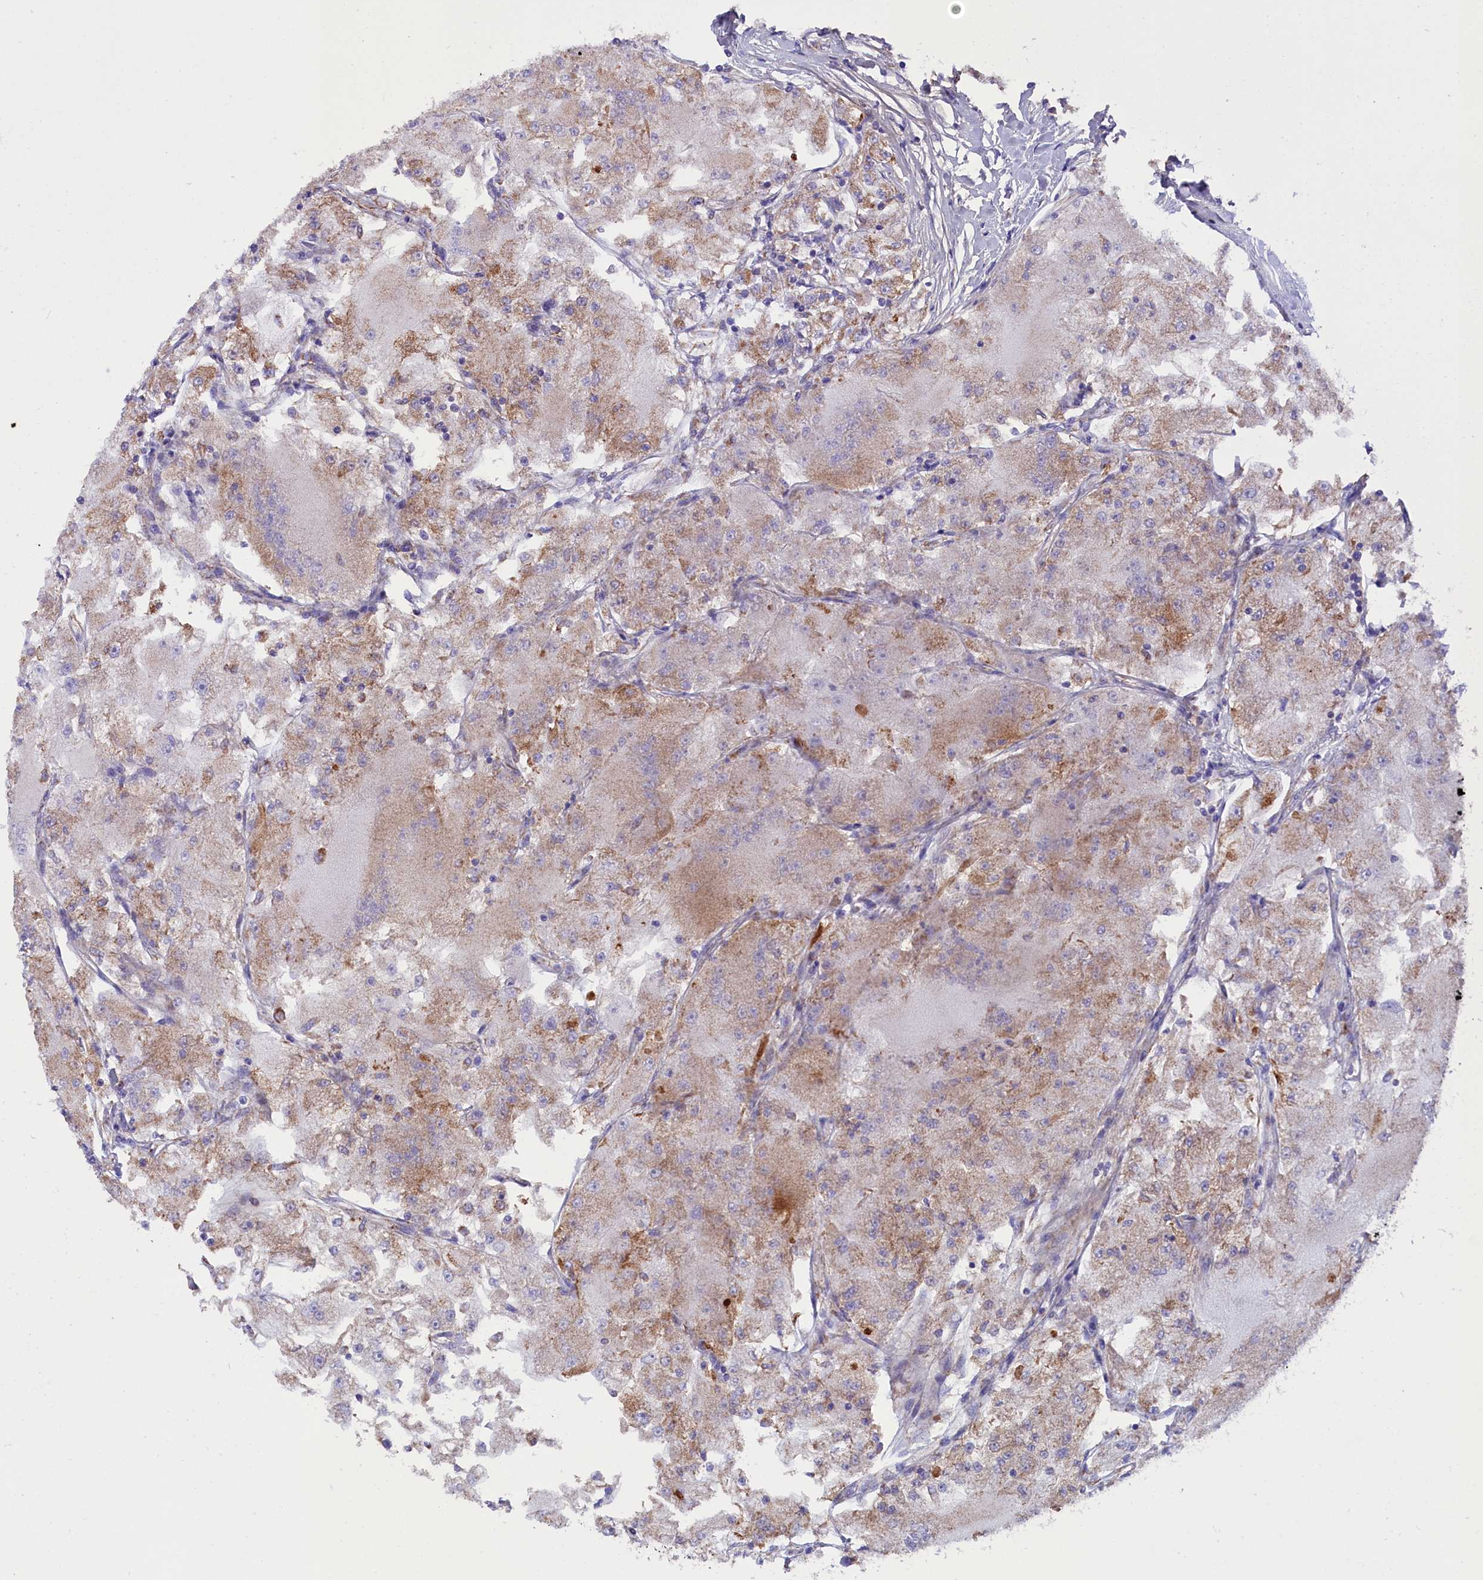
{"staining": {"intensity": "weak", "quantity": ">75%", "location": "cytoplasmic/membranous"}, "tissue": "renal cancer", "cell_type": "Tumor cells", "image_type": "cancer", "snomed": [{"axis": "morphology", "description": "Adenocarcinoma, NOS"}, {"axis": "topography", "description": "Kidney"}], "caption": "Tumor cells show weak cytoplasmic/membranous staining in approximately >75% of cells in renal cancer.", "gene": "SLC39A3", "patient": {"sex": "female", "age": 72}}